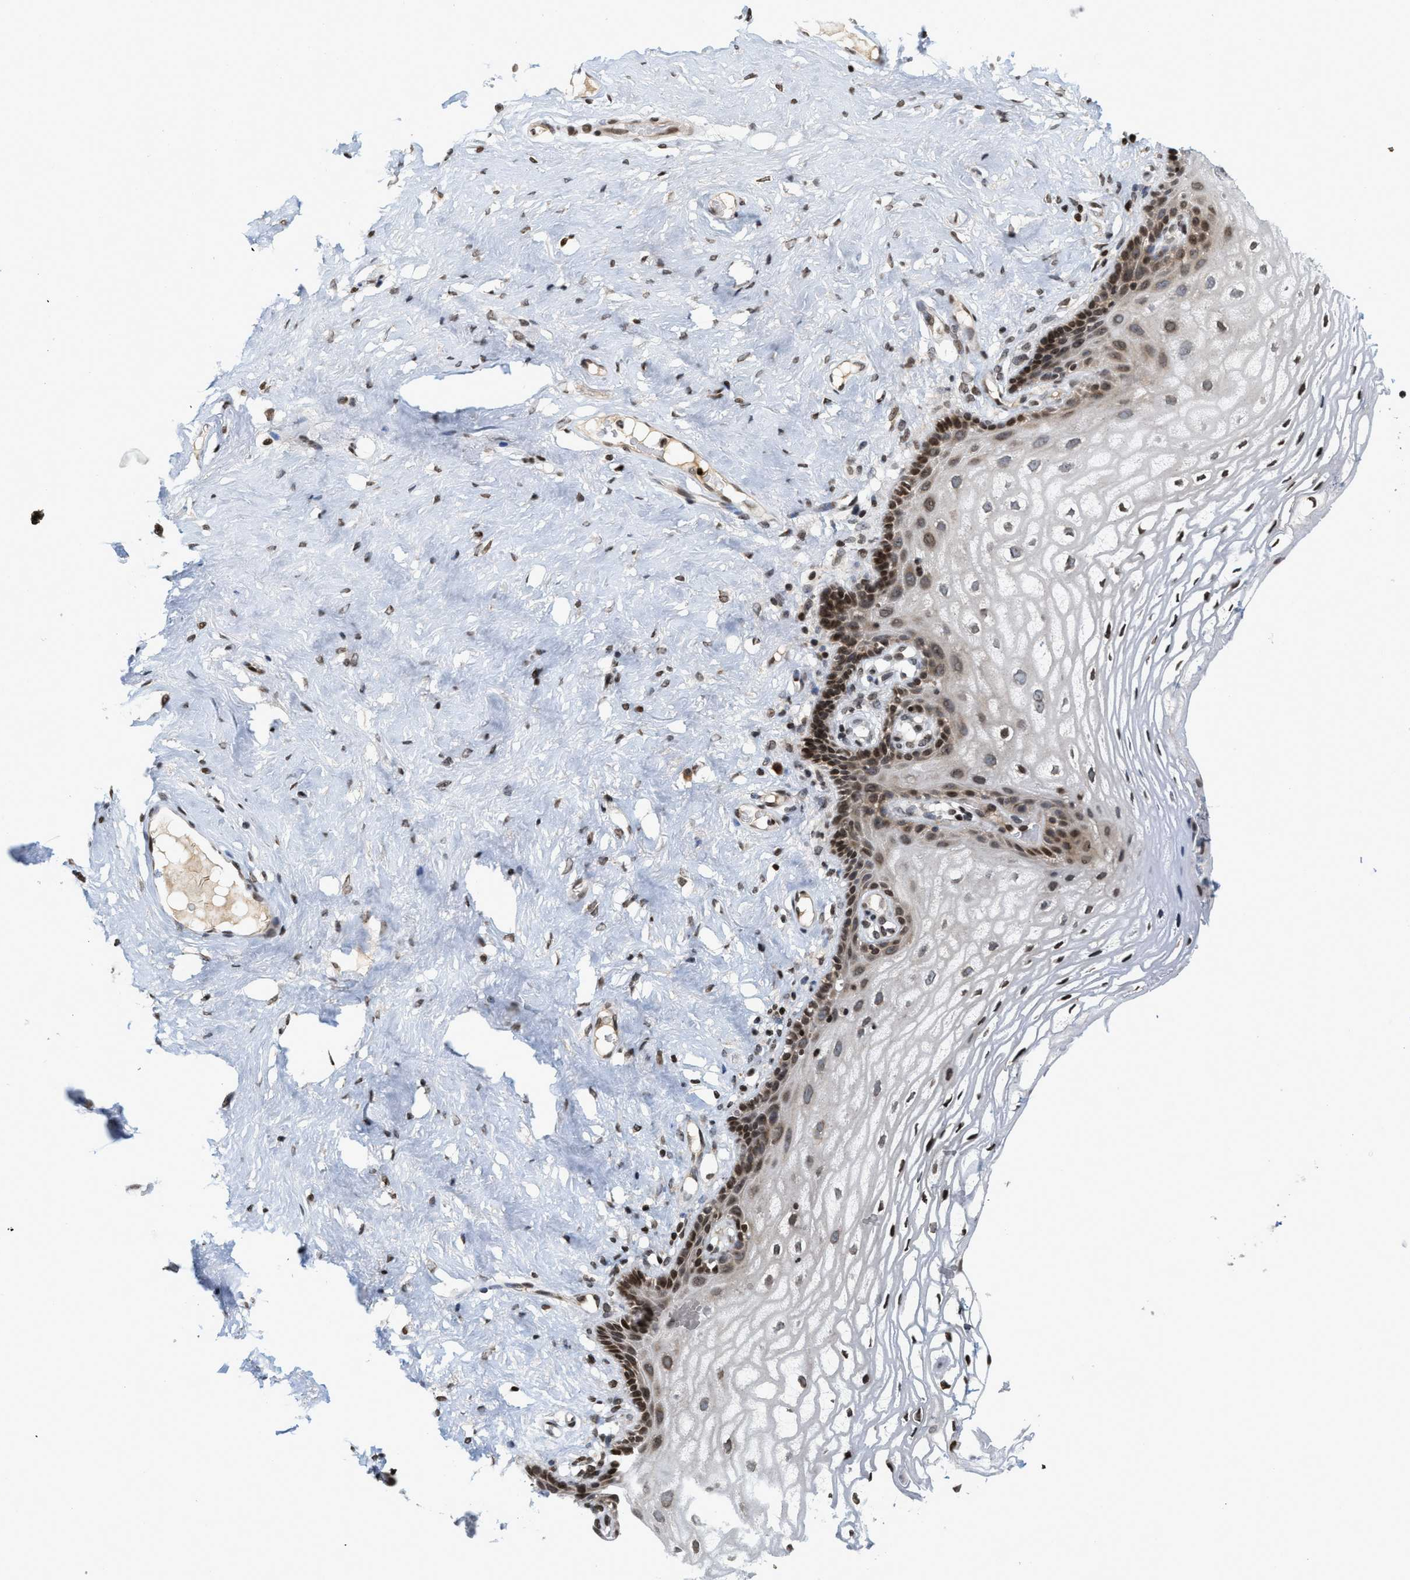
{"staining": {"intensity": "strong", "quantity": "25%-75%", "location": "cytoplasmic/membranous,nuclear"}, "tissue": "vagina", "cell_type": "Squamous epithelial cells", "image_type": "normal", "snomed": [{"axis": "morphology", "description": "Normal tissue, NOS"}, {"axis": "morphology", "description": "Adenocarcinoma, NOS"}, {"axis": "topography", "description": "Rectum"}, {"axis": "topography", "description": "Vagina"}], "caption": "Vagina stained with a brown dye reveals strong cytoplasmic/membranous,nuclear positive staining in approximately 25%-75% of squamous epithelial cells.", "gene": "PDZD2", "patient": {"sex": "female", "age": 71}}